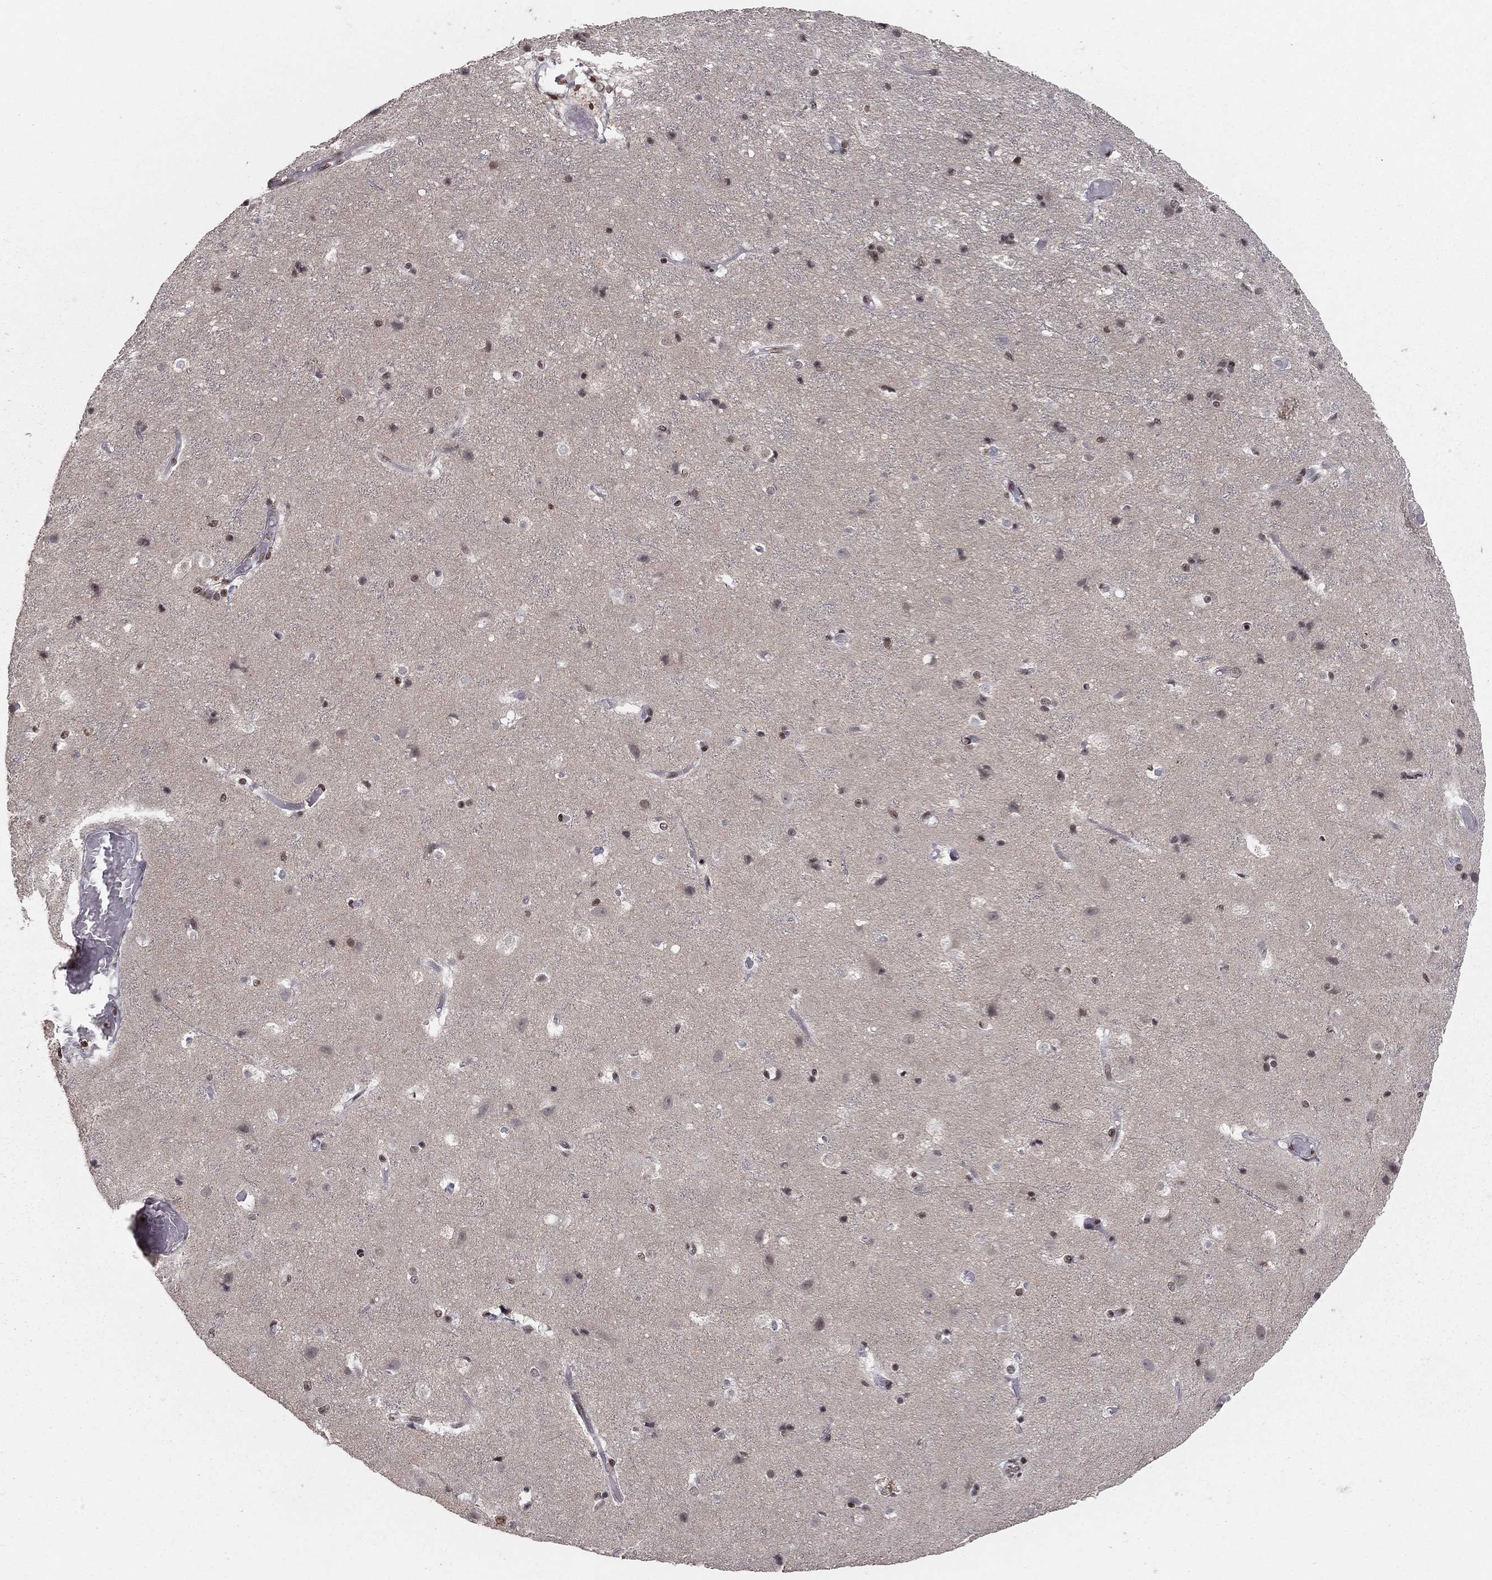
{"staining": {"intensity": "negative", "quantity": "none", "location": "none"}, "tissue": "cerebral cortex", "cell_type": "Endothelial cells", "image_type": "normal", "snomed": [{"axis": "morphology", "description": "Normal tissue, NOS"}, {"axis": "topography", "description": "Cerebral cortex"}], "caption": "A photomicrograph of cerebral cortex stained for a protein reveals no brown staining in endothelial cells.", "gene": "NFYB", "patient": {"sex": "female", "age": 52}}